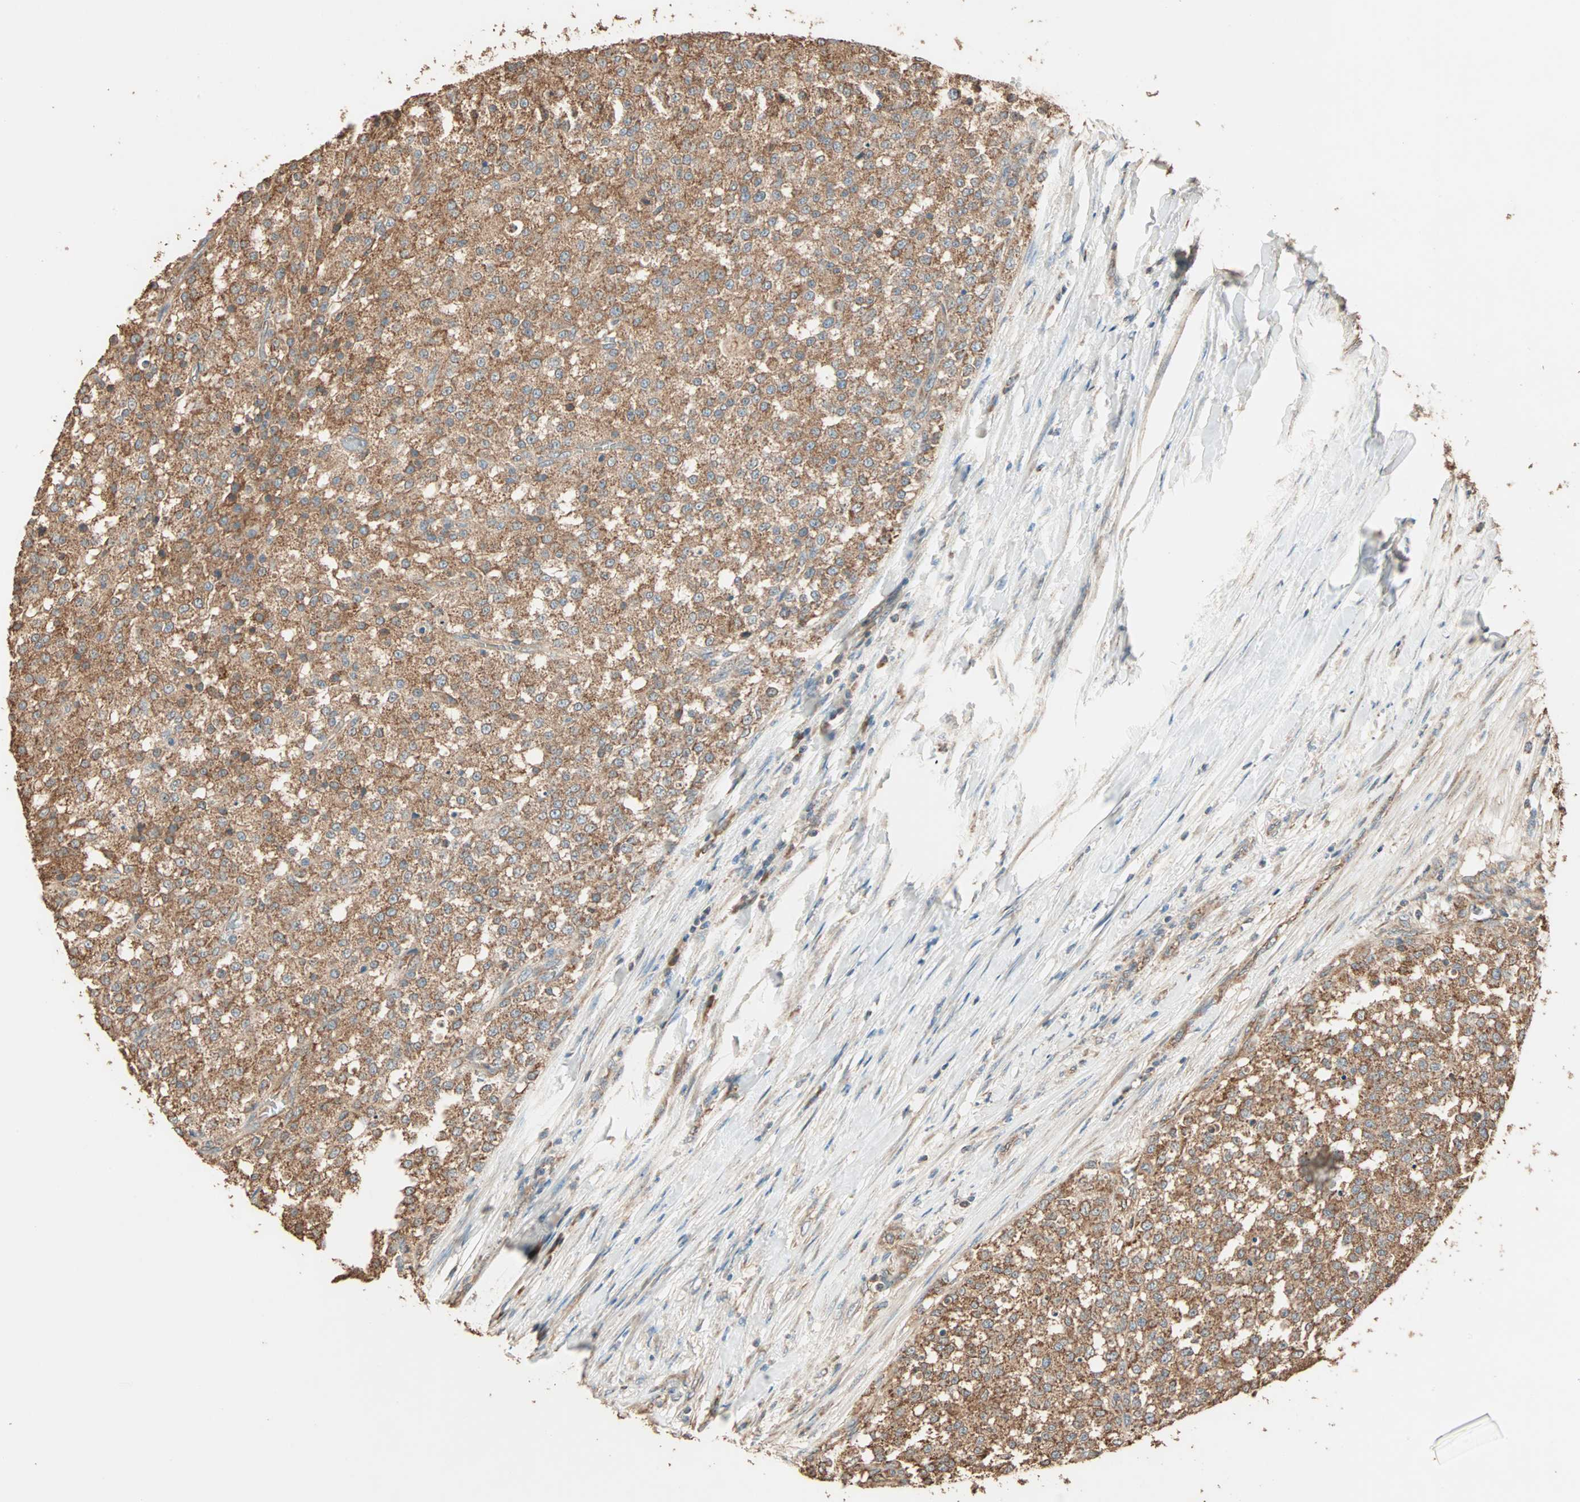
{"staining": {"intensity": "moderate", "quantity": ">75%", "location": "cytoplasmic/membranous"}, "tissue": "testis cancer", "cell_type": "Tumor cells", "image_type": "cancer", "snomed": [{"axis": "morphology", "description": "Seminoma, NOS"}, {"axis": "topography", "description": "Testis"}], "caption": "This is an image of immunohistochemistry (IHC) staining of testis cancer (seminoma), which shows moderate expression in the cytoplasmic/membranous of tumor cells.", "gene": "EIF4G2", "patient": {"sex": "male", "age": 59}}